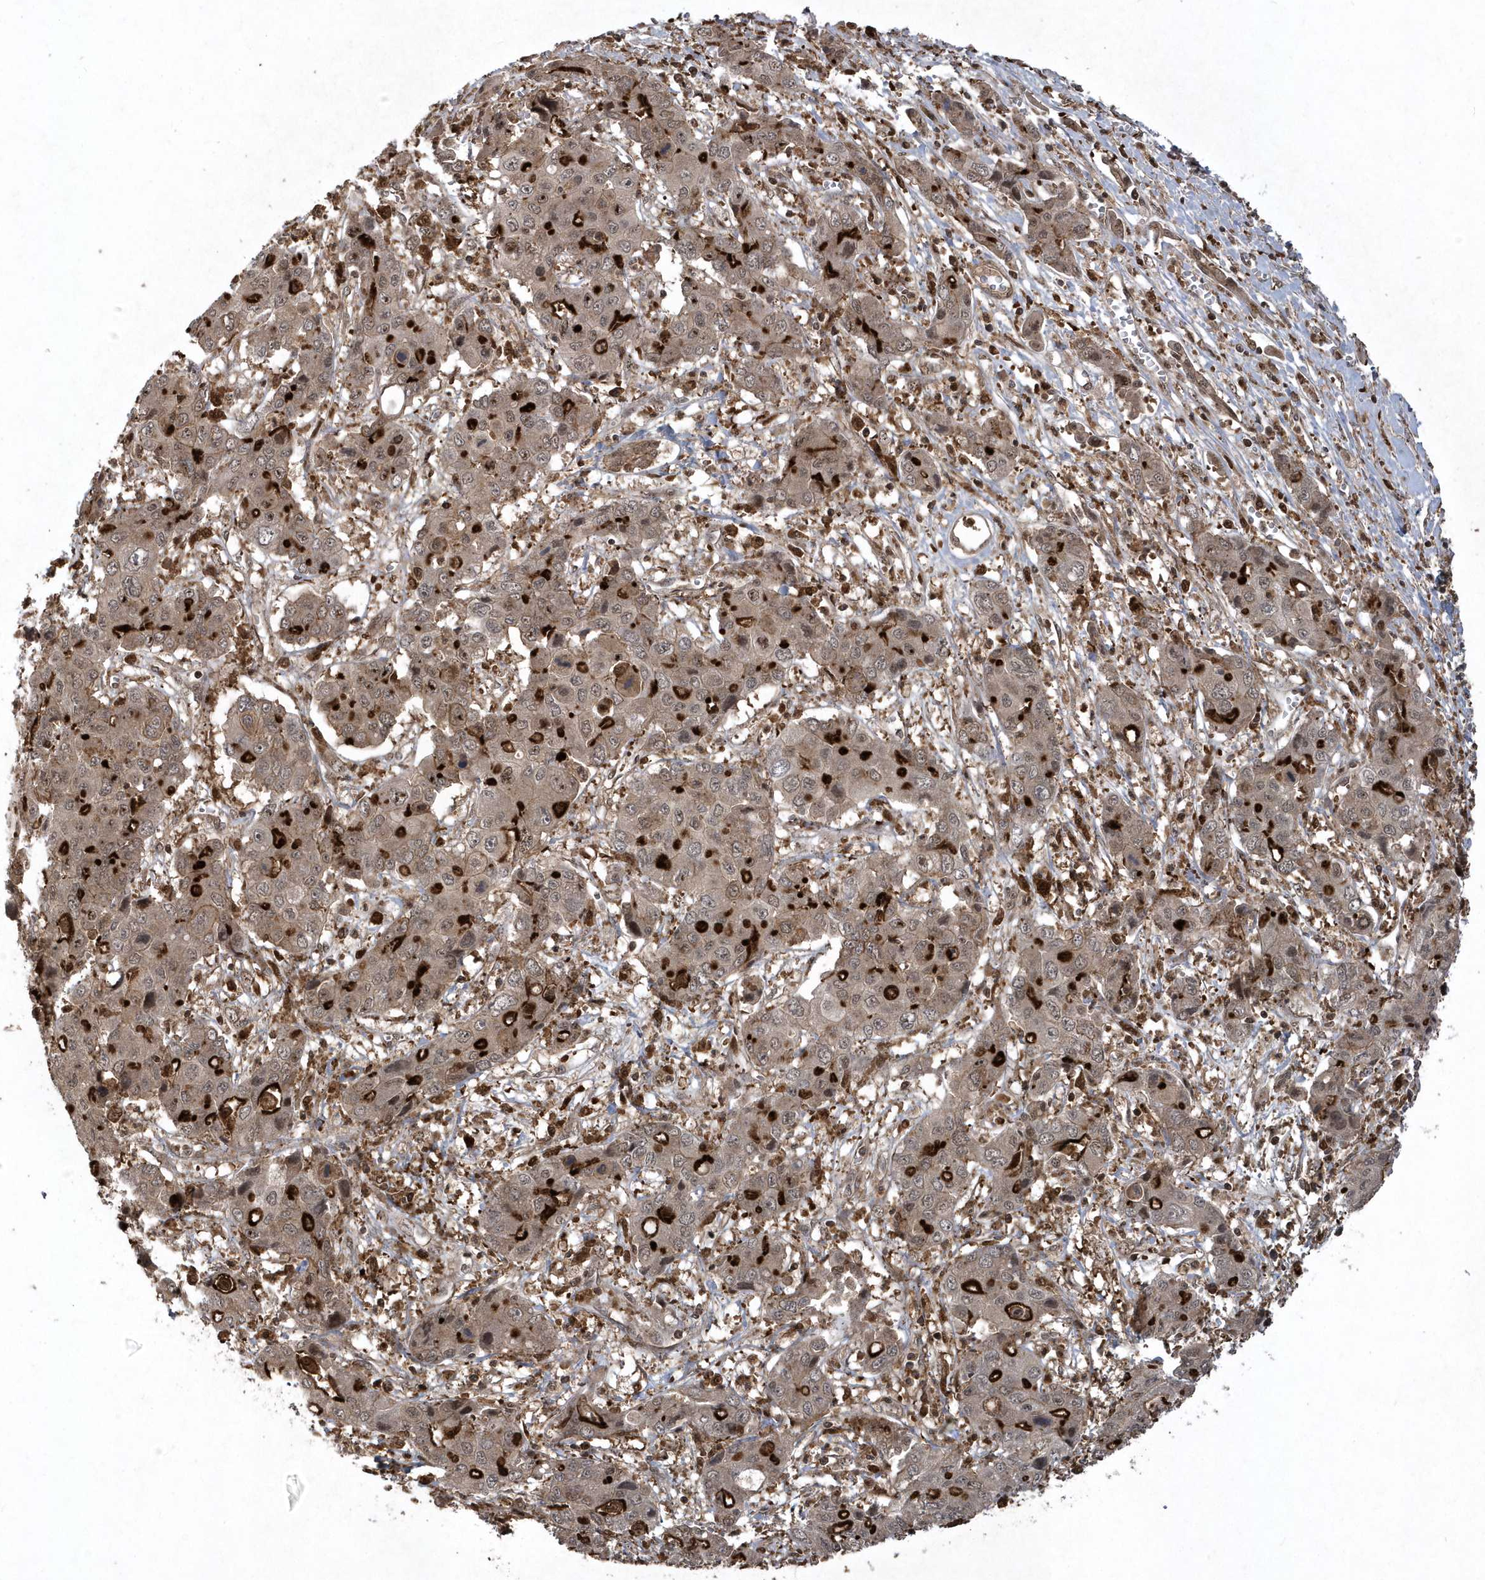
{"staining": {"intensity": "strong", "quantity": "25%-75%", "location": "cytoplasmic/membranous"}, "tissue": "liver cancer", "cell_type": "Tumor cells", "image_type": "cancer", "snomed": [{"axis": "morphology", "description": "Cholangiocarcinoma"}, {"axis": "topography", "description": "Liver"}], "caption": "The photomicrograph demonstrates staining of liver cancer, revealing strong cytoplasmic/membranous protein staining (brown color) within tumor cells.", "gene": "LACC1", "patient": {"sex": "male", "age": 67}}